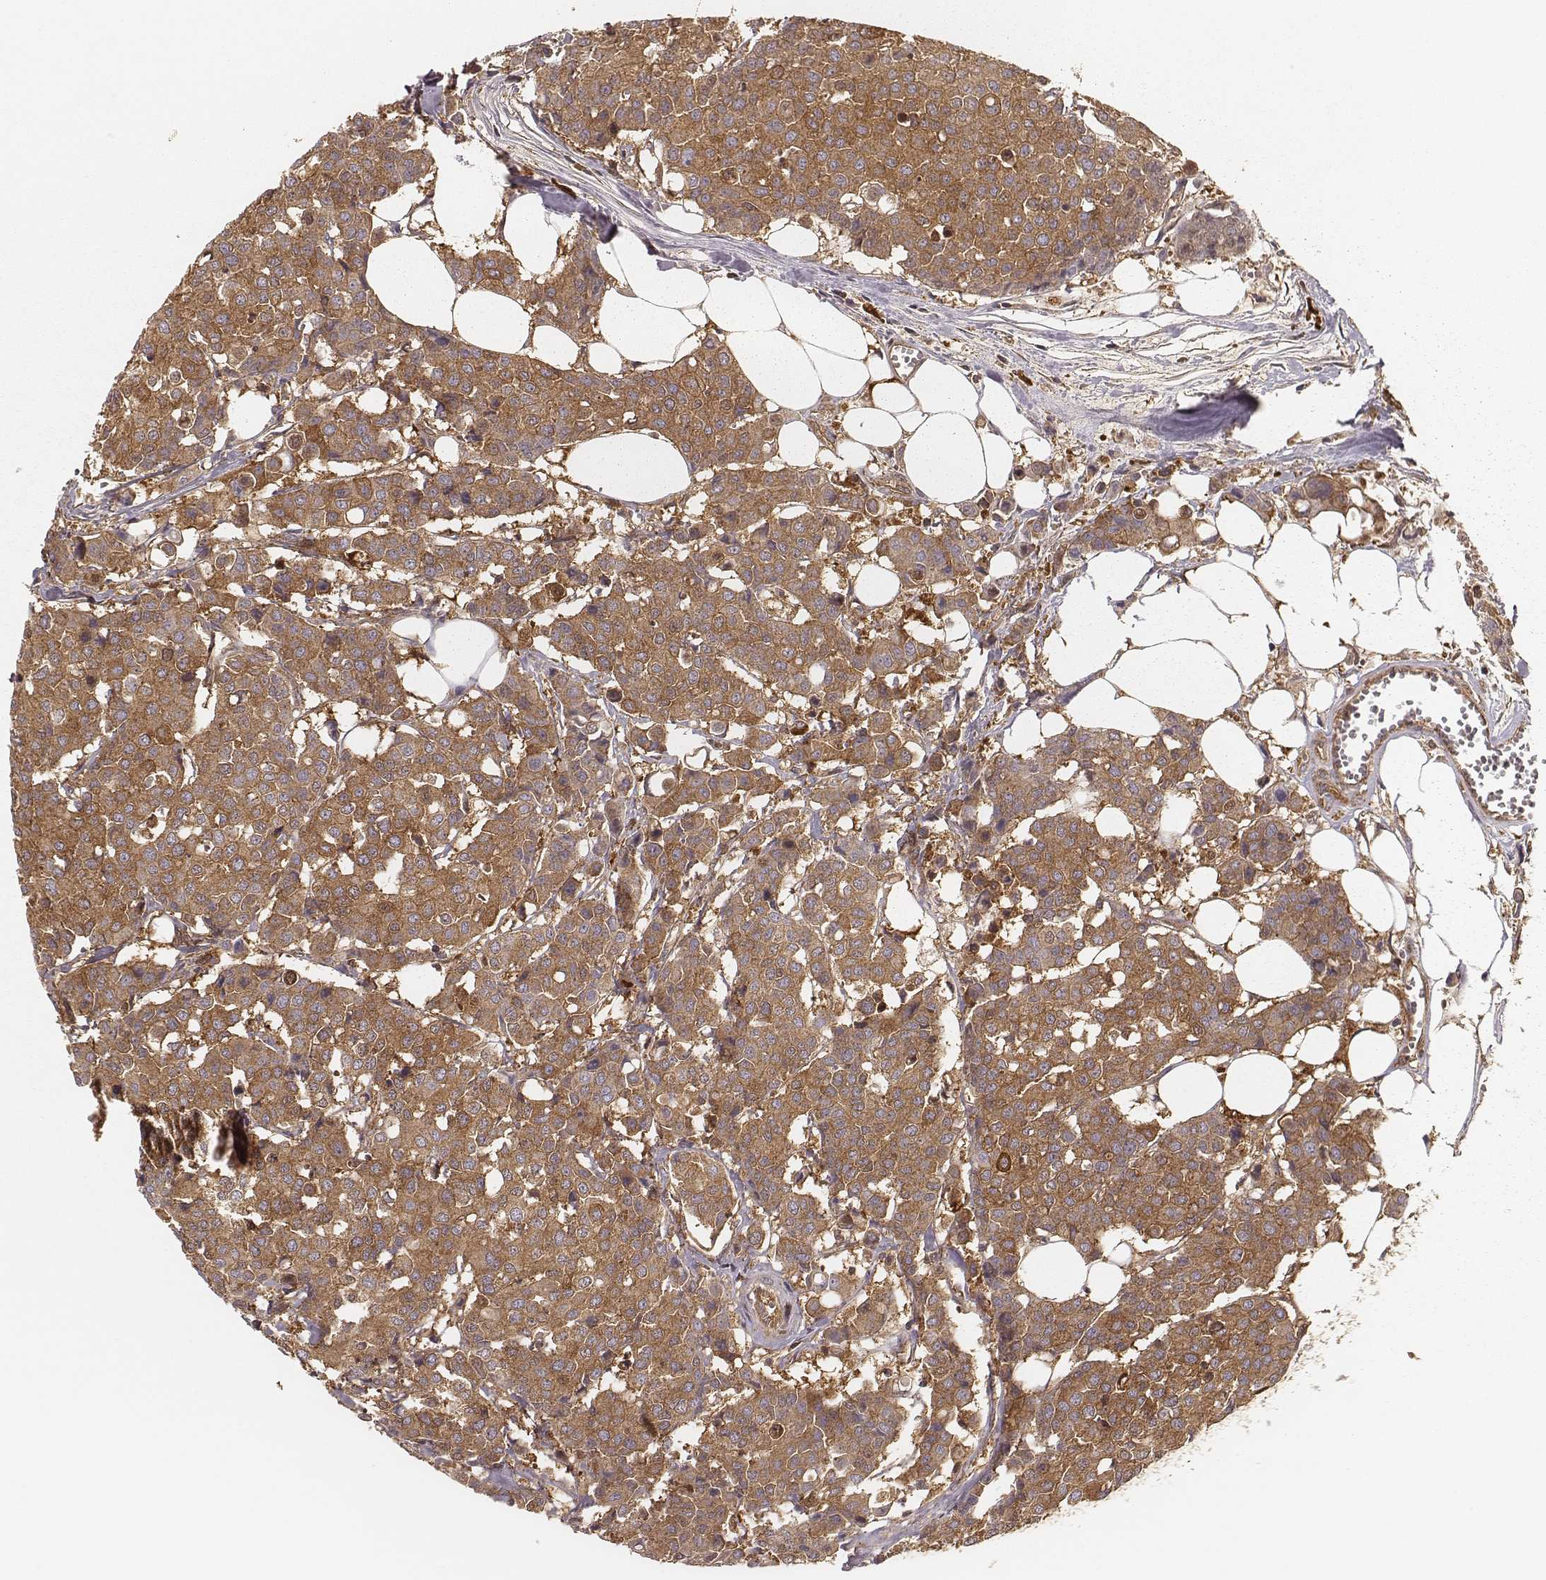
{"staining": {"intensity": "moderate", "quantity": ">75%", "location": "cytoplasmic/membranous"}, "tissue": "carcinoid", "cell_type": "Tumor cells", "image_type": "cancer", "snomed": [{"axis": "morphology", "description": "Carcinoid, malignant, NOS"}, {"axis": "topography", "description": "Colon"}], "caption": "This histopathology image shows IHC staining of malignant carcinoid, with medium moderate cytoplasmic/membranous positivity in approximately >75% of tumor cells.", "gene": "CARS1", "patient": {"sex": "male", "age": 81}}